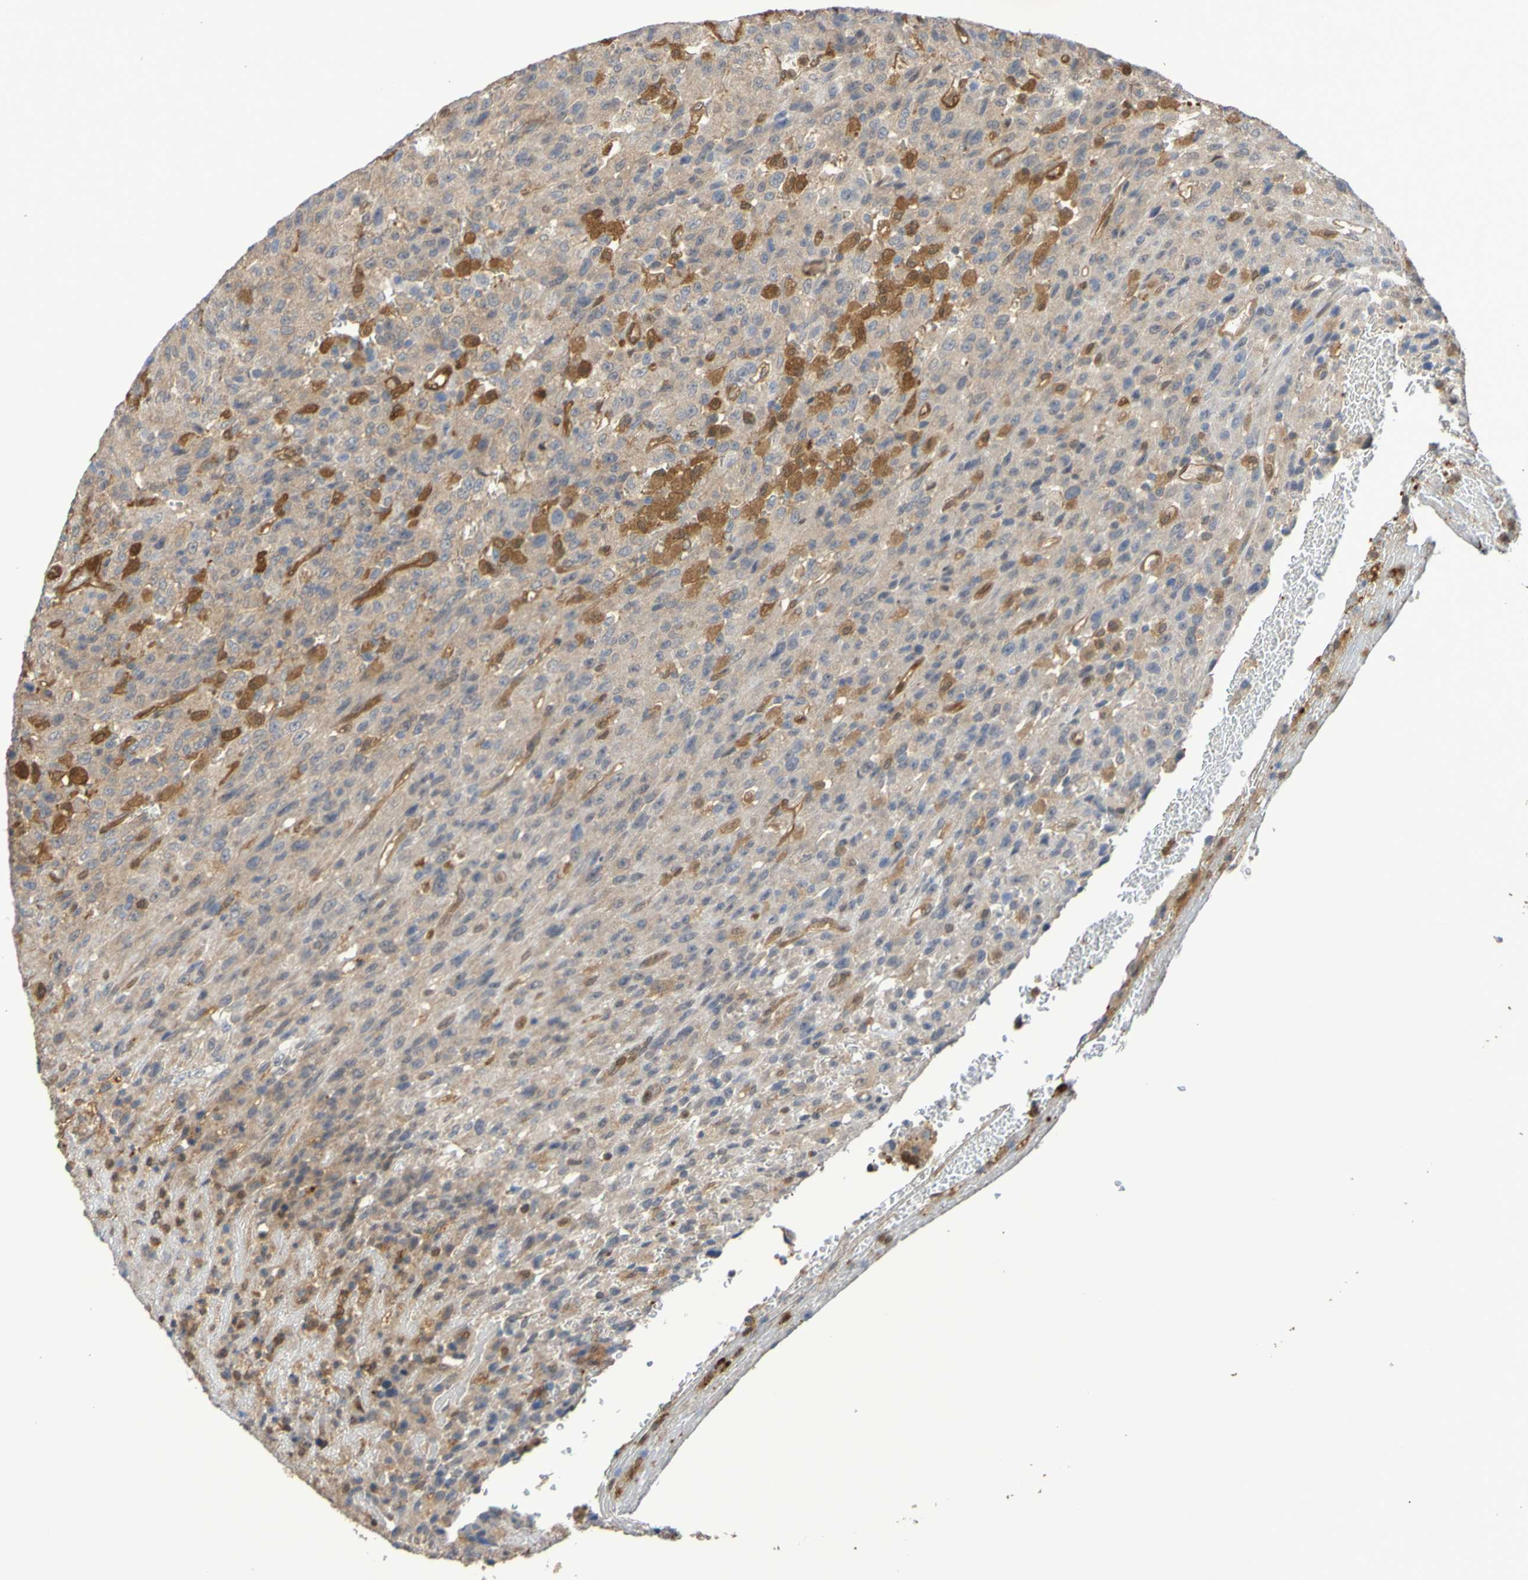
{"staining": {"intensity": "moderate", "quantity": "25%-75%", "location": "cytoplasmic/membranous"}, "tissue": "urothelial cancer", "cell_type": "Tumor cells", "image_type": "cancer", "snomed": [{"axis": "morphology", "description": "Urothelial carcinoma, High grade"}, {"axis": "topography", "description": "Urinary bladder"}], "caption": "Tumor cells reveal medium levels of moderate cytoplasmic/membranous expression in about 25%-75% of cells in human urothelial cancer.", "gene": "SERPINB6", "patient": {"sex": "male", "age": 66}}